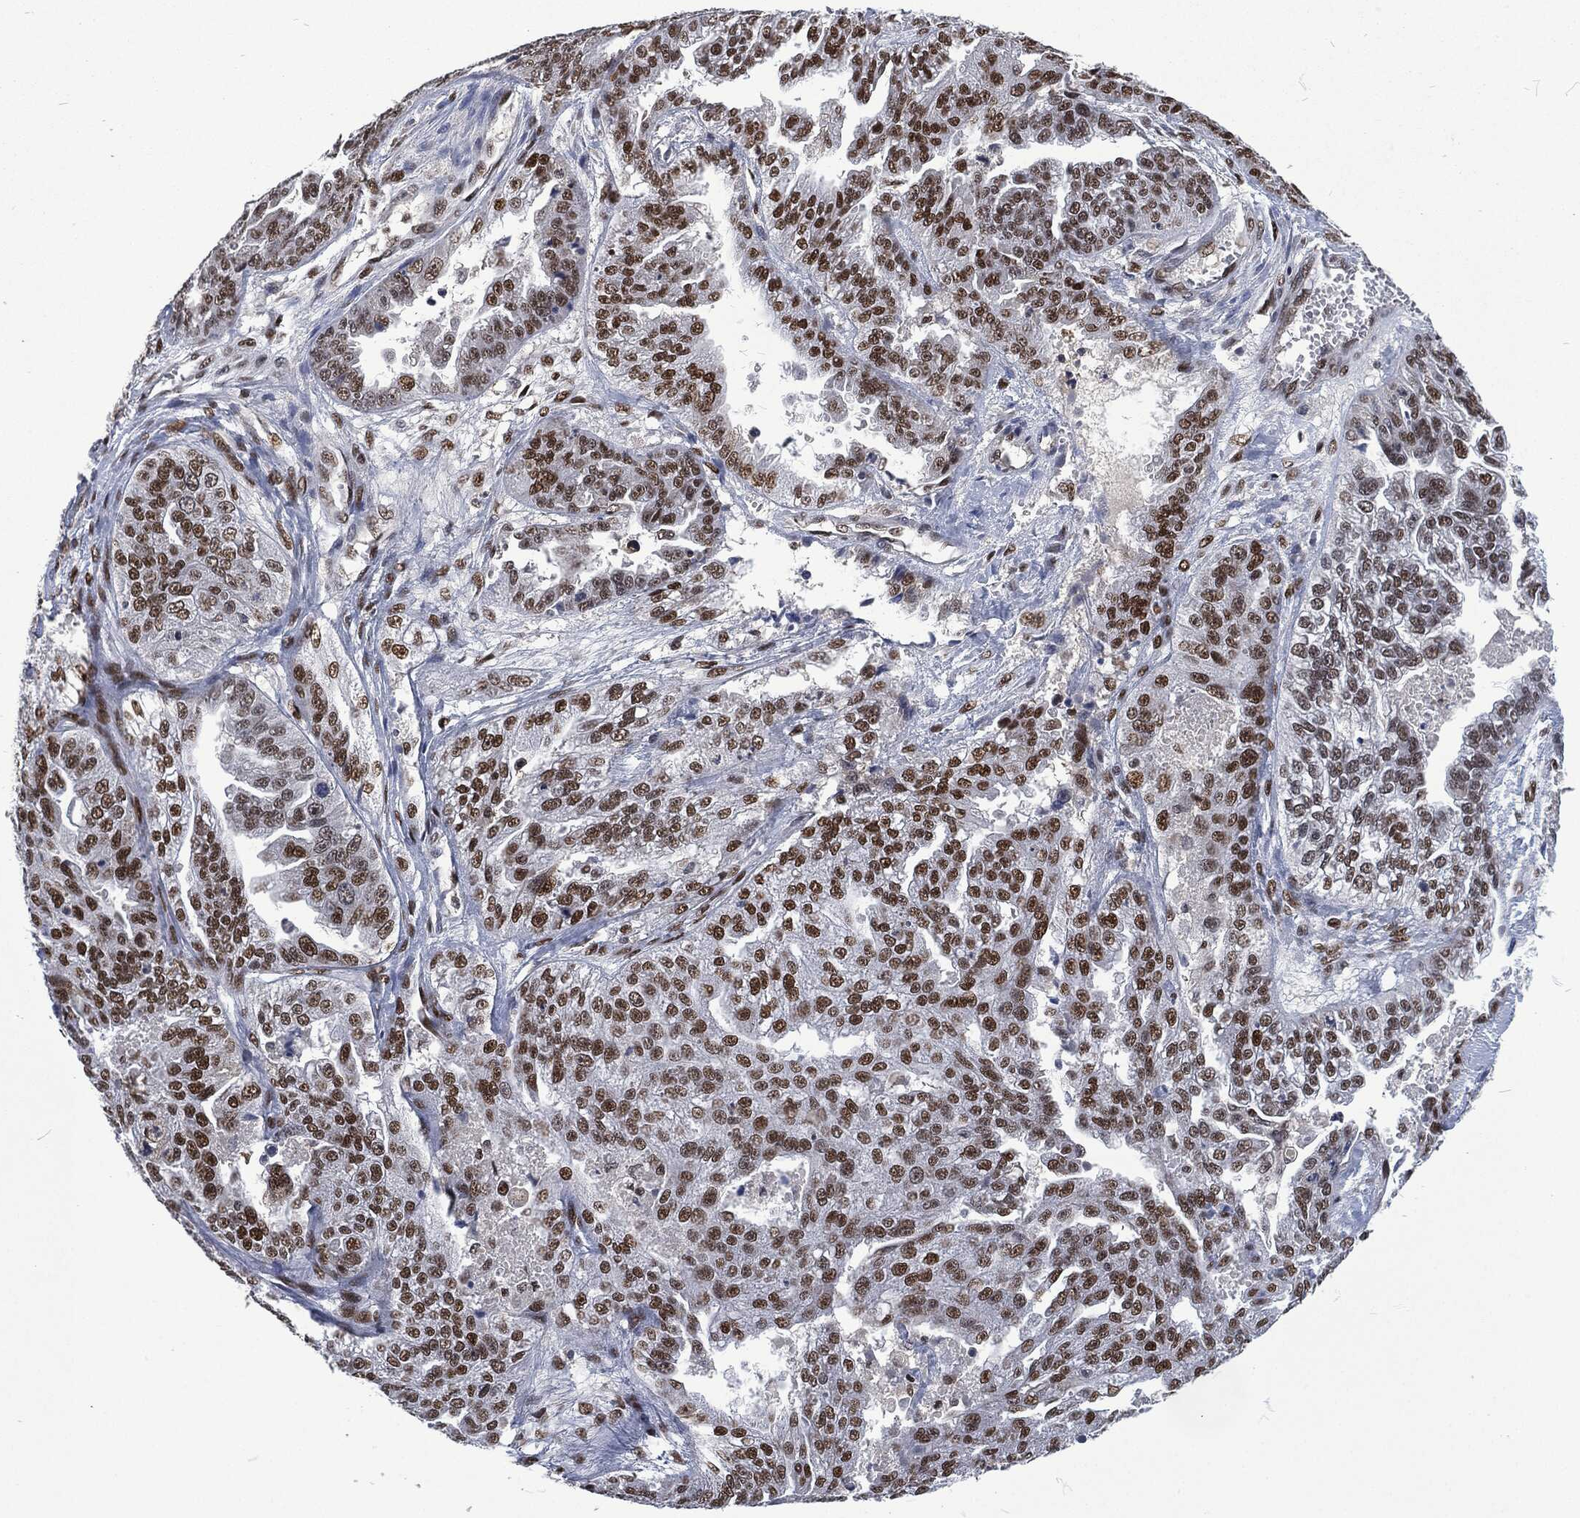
{"staining": {"intensity": "strong", "quantity": "<25%", "location": "nuclear"}, "tissue": "ovarian cancer", "cell_type": "Tumor cells", "image_type": "cancer", "snomed": [{"axis": "morphology", "description": "Cystadenocarcinoma, serous, NOS"}, {"axis": "topography", "description": "Ovary"}], "caption": "The micrograph exhibits staining of ovarian serous cystadenocarcinoma, revealing strong nuclear protein positivity (brown color) within tumor cells. (Stains: DAB (3,3'-diaminobenzidine) in brown, nuclei in blue, Microscopy: brightfield microscopy at high magnification).", "gene": "DCPS", "patient": {"sex": "female", "age": 58}}